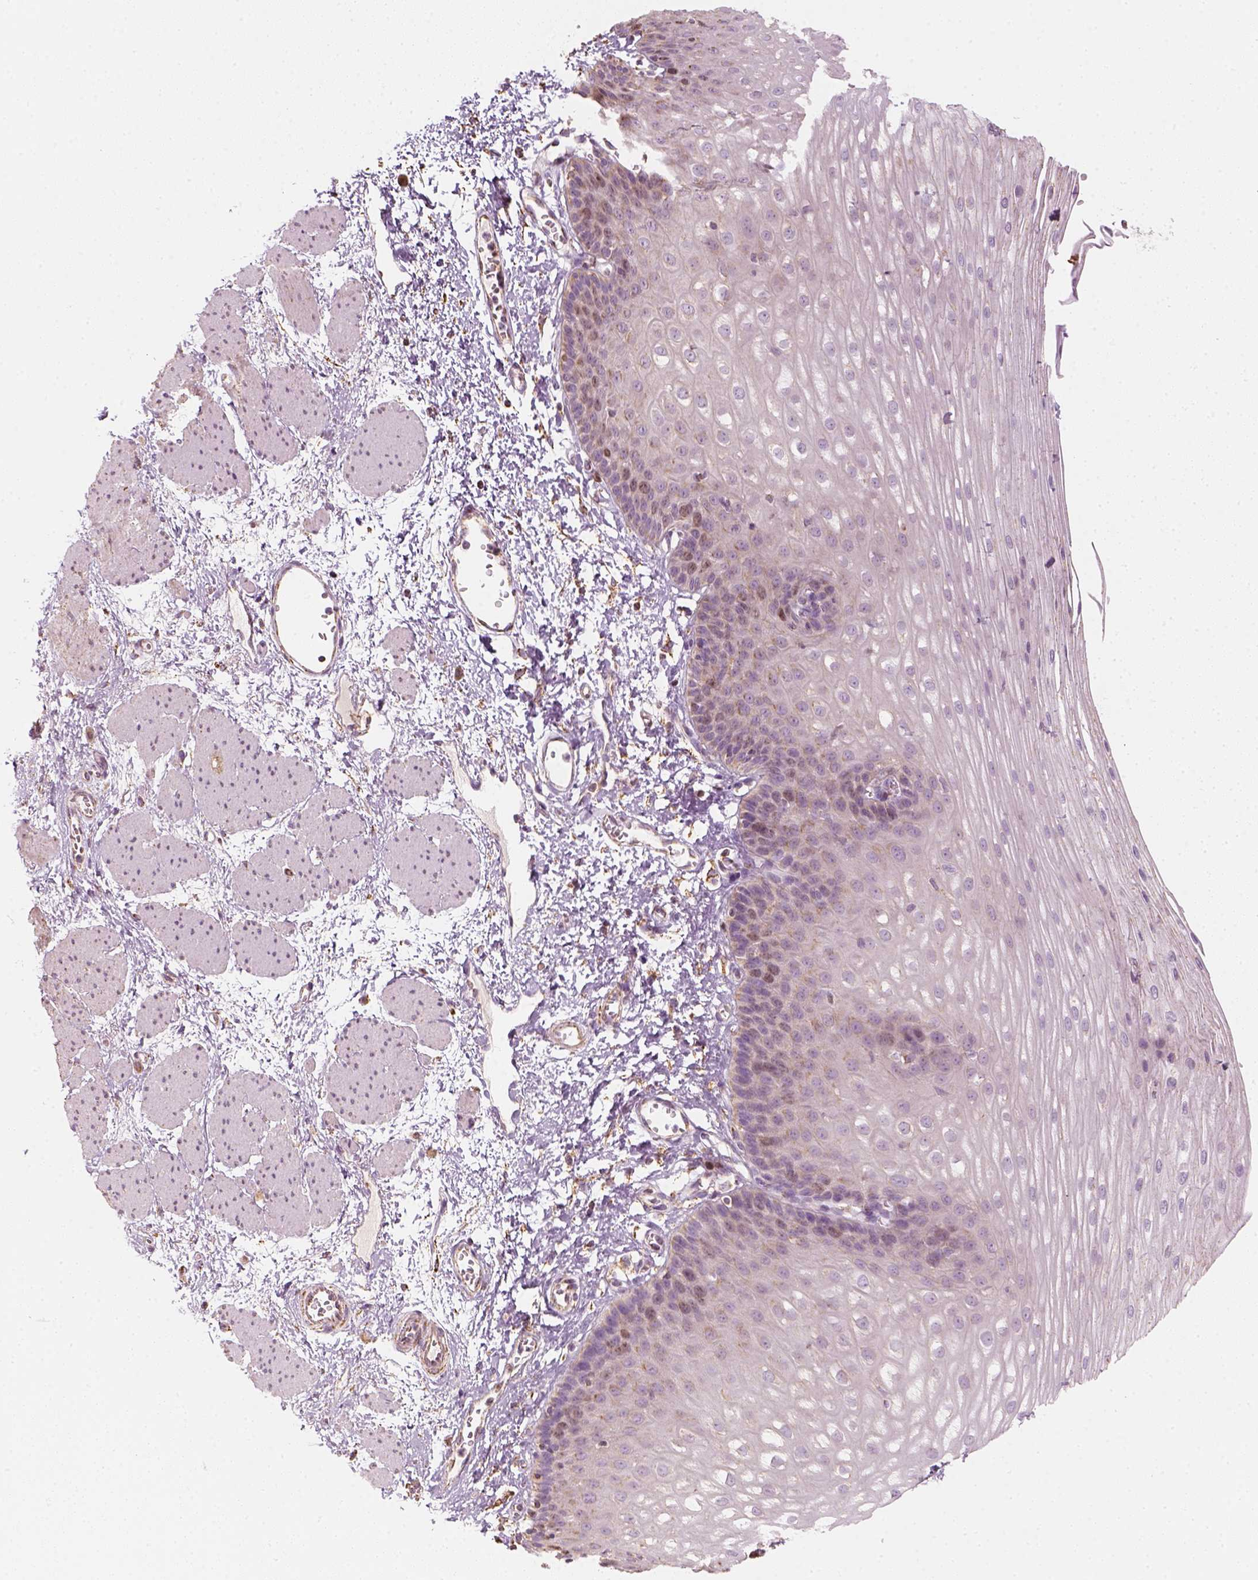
{"staining": {"intensity": "moderate", "quantity": "<25%", "location": "nuclear"}, "tissue": "esophagus", "cell_type": "Squamous epithelial cells", "image_type": "normal", "snomed": [{"axis": "morphology", "description": "Normal tissue, NOS"}, {"axis": "topography", "description": "Esophagus"}], "caption": "Immunohistochemistry micrograph of unremarkable esophagus: esophagus stained using immunohistochemistry shows low levels of moderate protein expression localized specifically in the nuclear of squamous epithelial cells, appearing as a nuclear brown color.", "gene": "LCA5", "patient": {"sex": "male", "age": 62}}